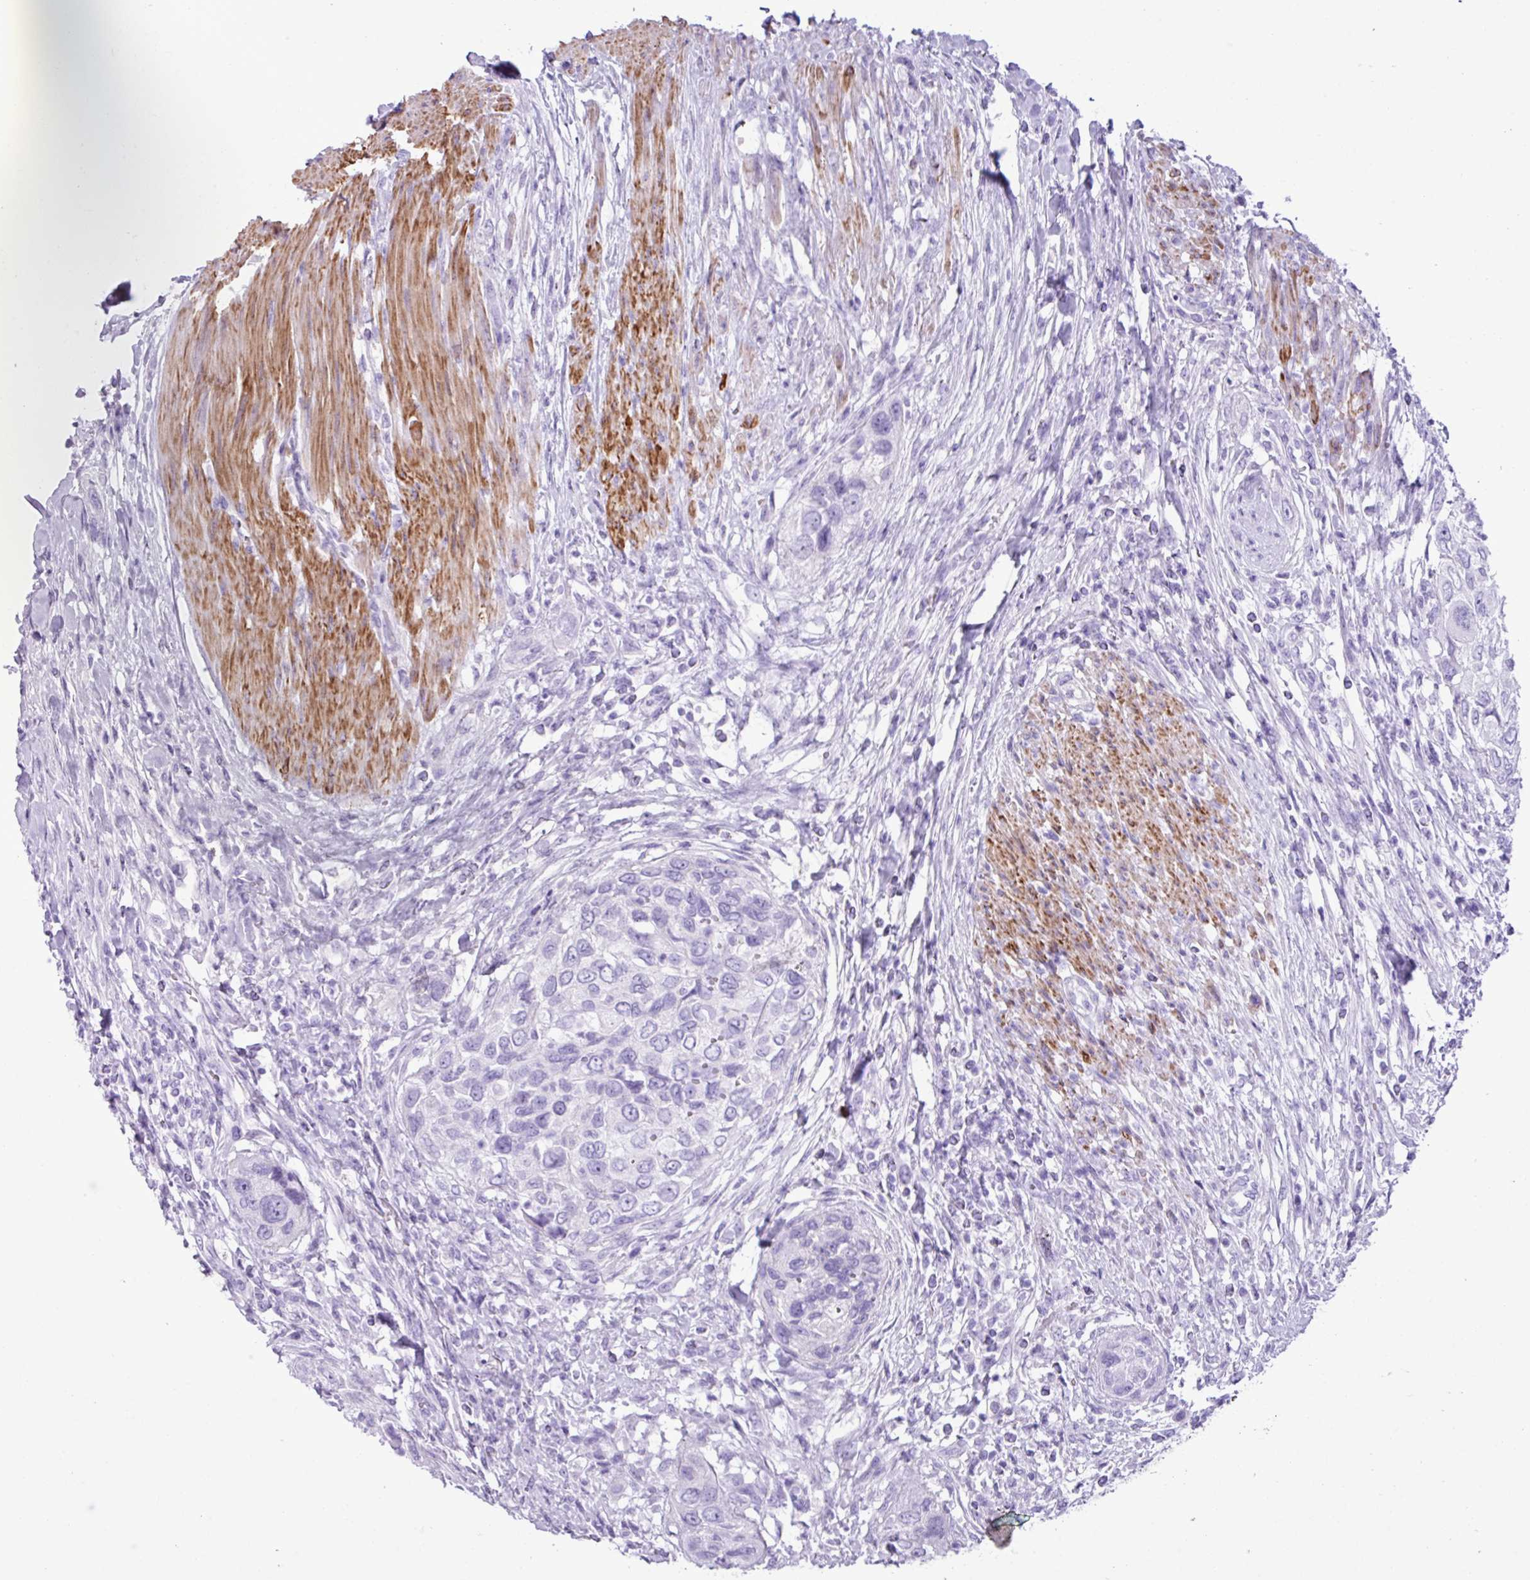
{"staining": {"intensity": "negative", "quantity": "none", "location": "none"}, "tissue": "urothelial cancer", "cell_type": "Tumor cells", "image_type": "cancer", "snomed": [{"axis": "morphology", "description": "Urothelial carcinoma, High grade"}, {"axis": "topography", "description": "Urinary bladder"}], "caption": "An image of human urothelial carcinoma (high-grade) is negative for staining in tumor cells. (DAB immunohistochemistry visualized using brightfield microscopy, high magnification).", "gene": "ZSCAN5A", "patient": {"sex": "female", "age": 60}}